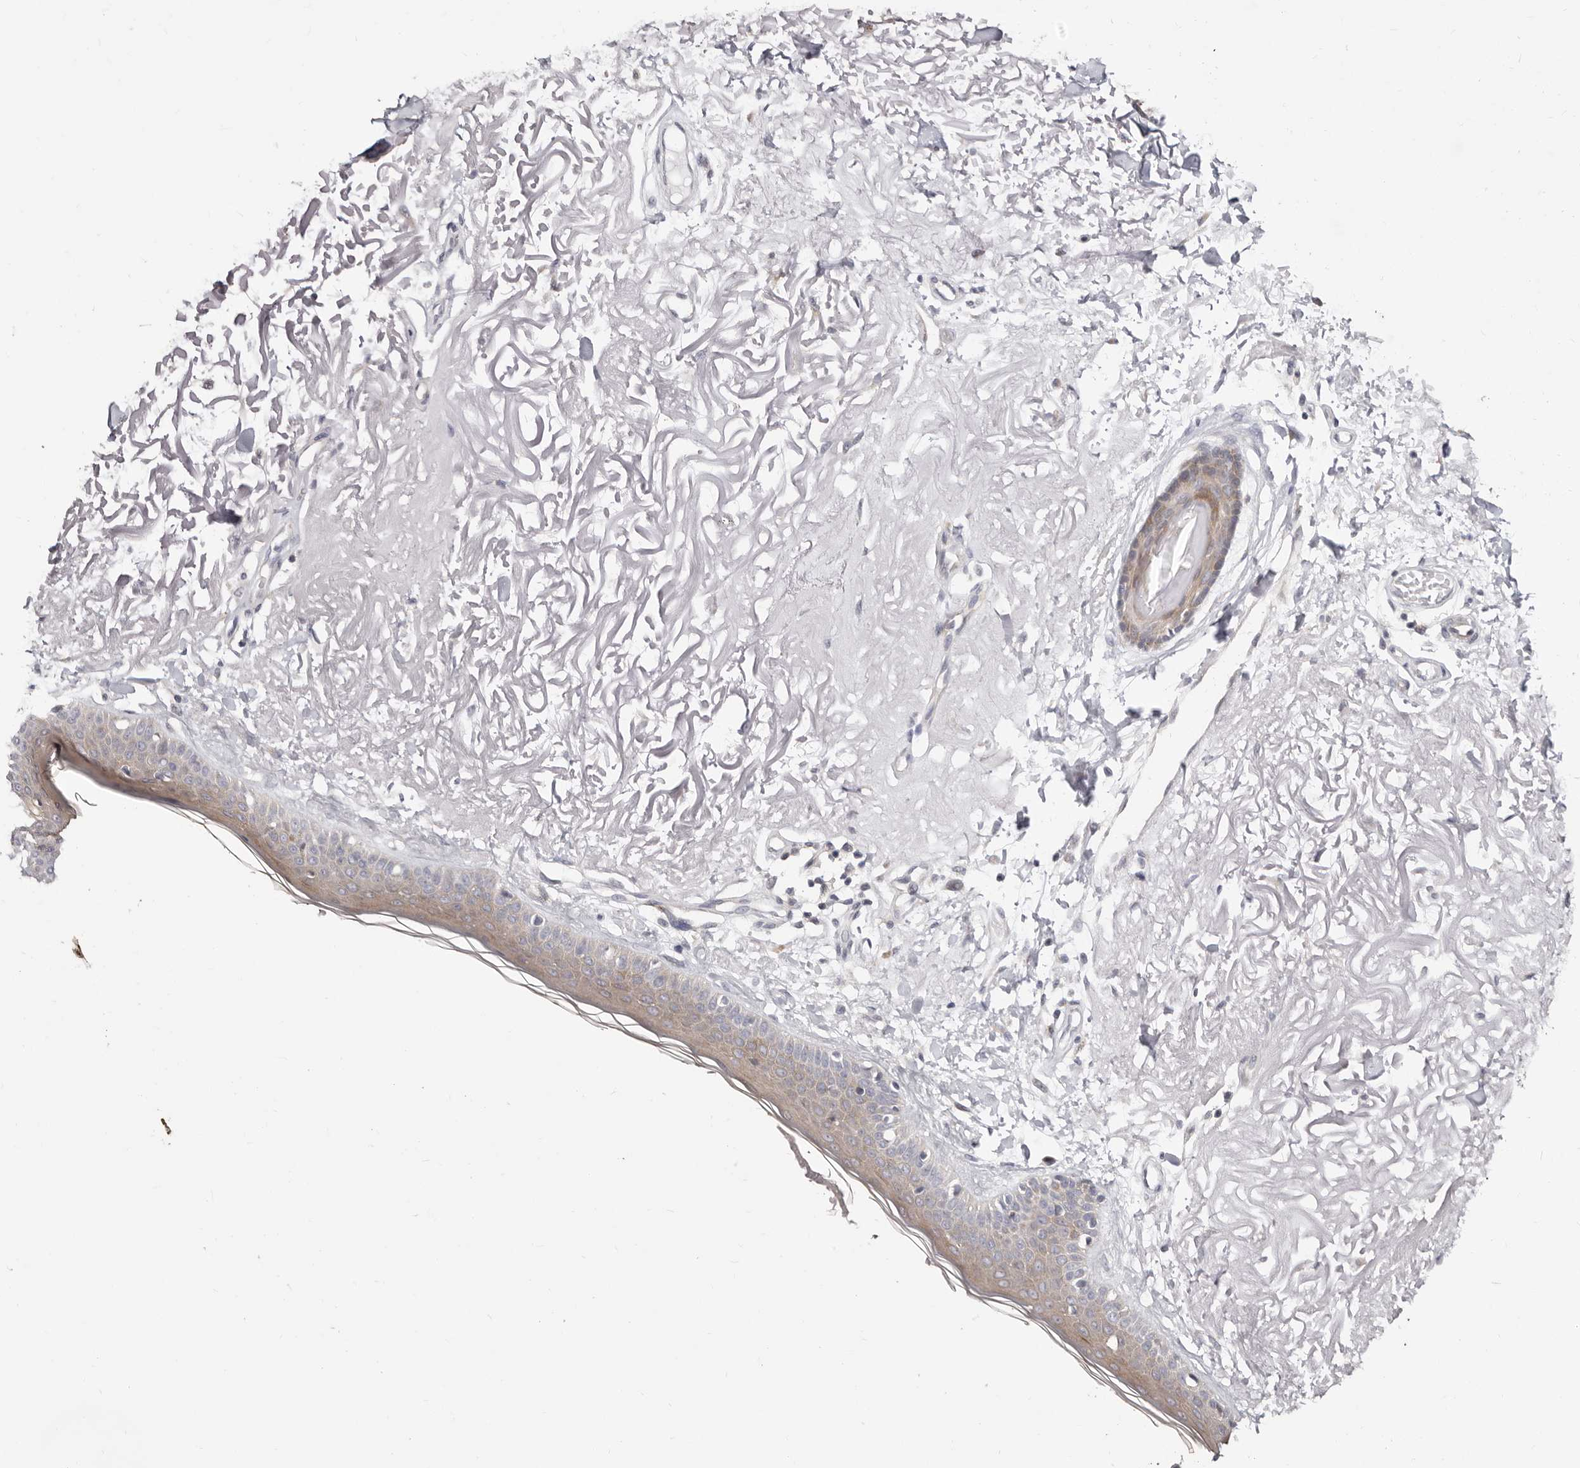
{"staining": {"intensity": "negative", "quantity": "none", "location": "none"}, "tissue": "skin", "cell_type": "Fibroblasts", "image_type": "normal", "snomed": [{"axis": "morphology", "description": "Normal tissue, NOS"}, {"axis": "topography", "description": "Skin"}, {"axis": "topography", "description": "Skeletal muscle"}], "caption": "This is a image of IHC staining of unremarkable skin, which shows no expression in fibroblasts. Nuclei are stained in blue.", "gene": "KLHL4", "patient": {"sex": "male", "age": 83}}